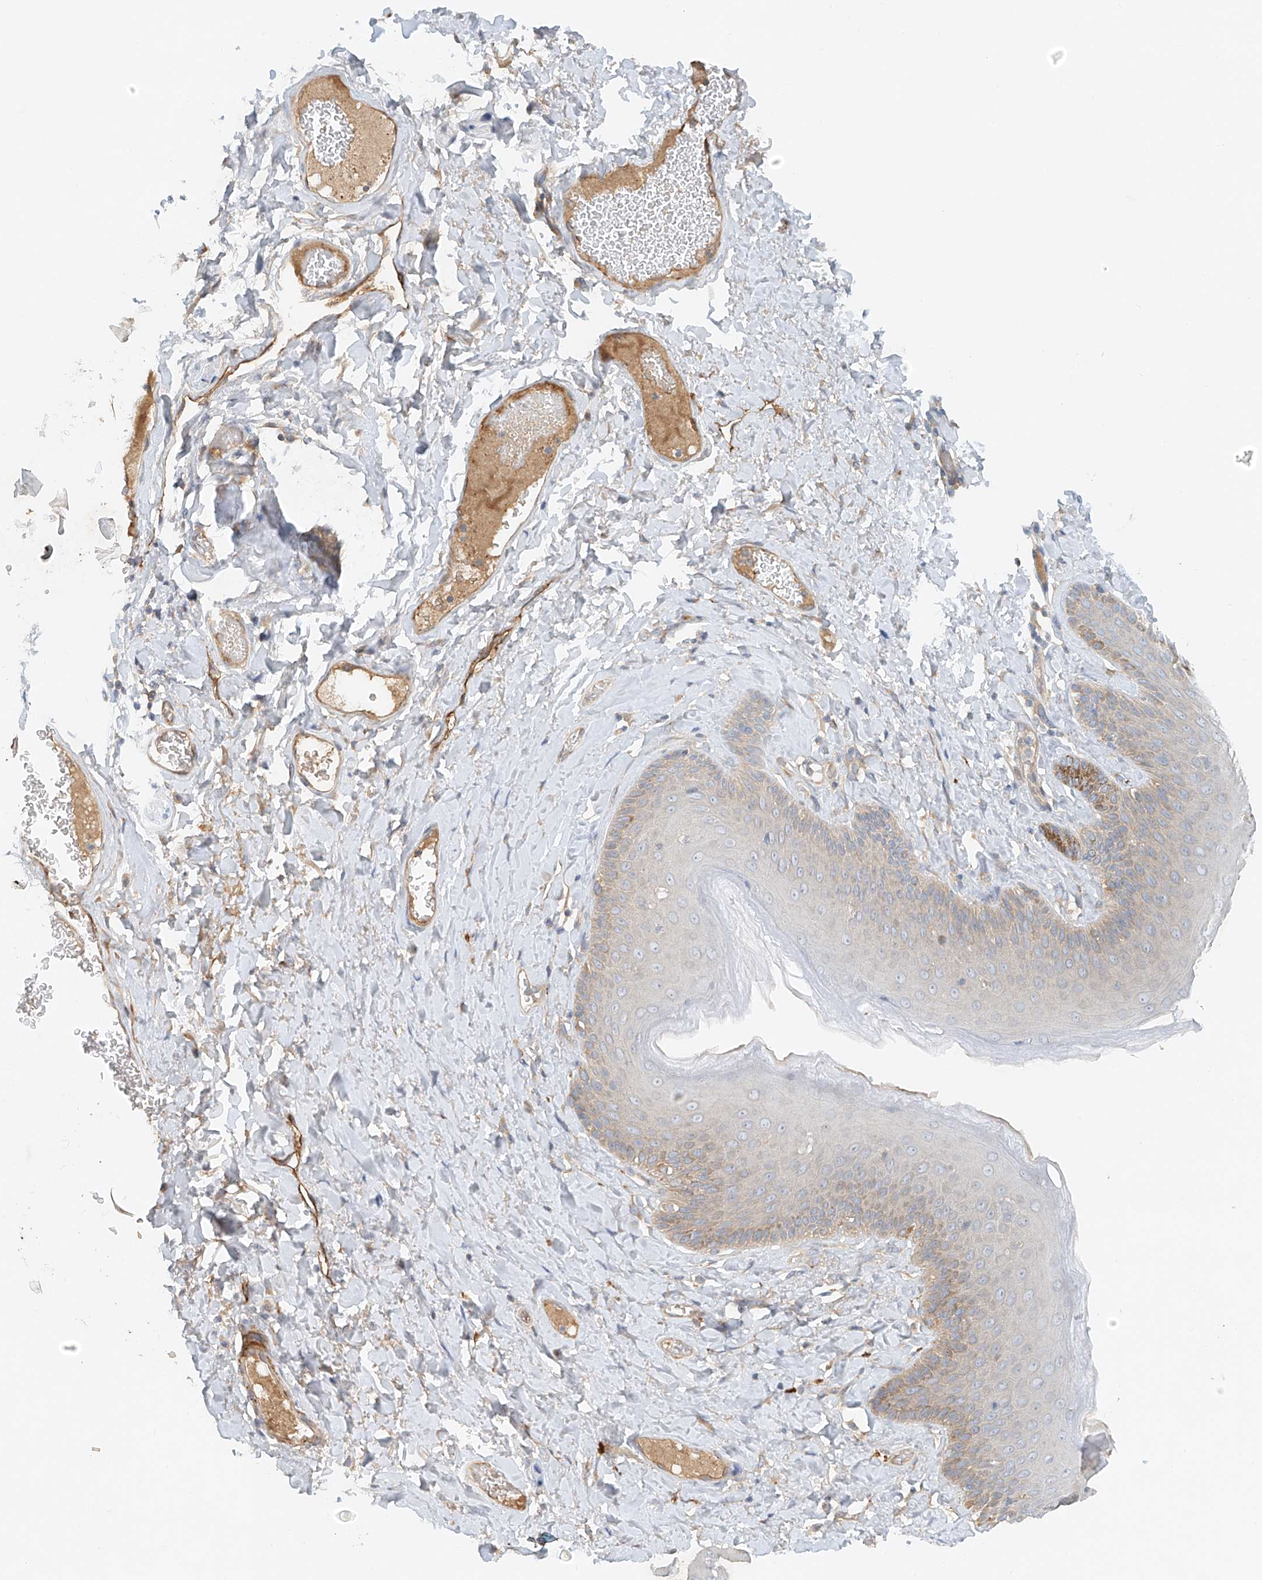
{"staining": {"intensity": "moderate", "quantity": "<25%", "location": "cytoplasmic/membranous"}, "tissue": "skin", "cell_type": "Epidermal cells", "image_type": "normal", "snomed": [{"axis": "morphology", "description": "Normal tissue, NOS"}, {"axis": "topography", "description": "Anal"}], "caption": "Moderate cytoplasmic/membranous protein positivity is seen in about <25% of epidermal cells in skin.", "gene": "ENSG00000266202", "patient": {"sex": "male", "age": 69}}